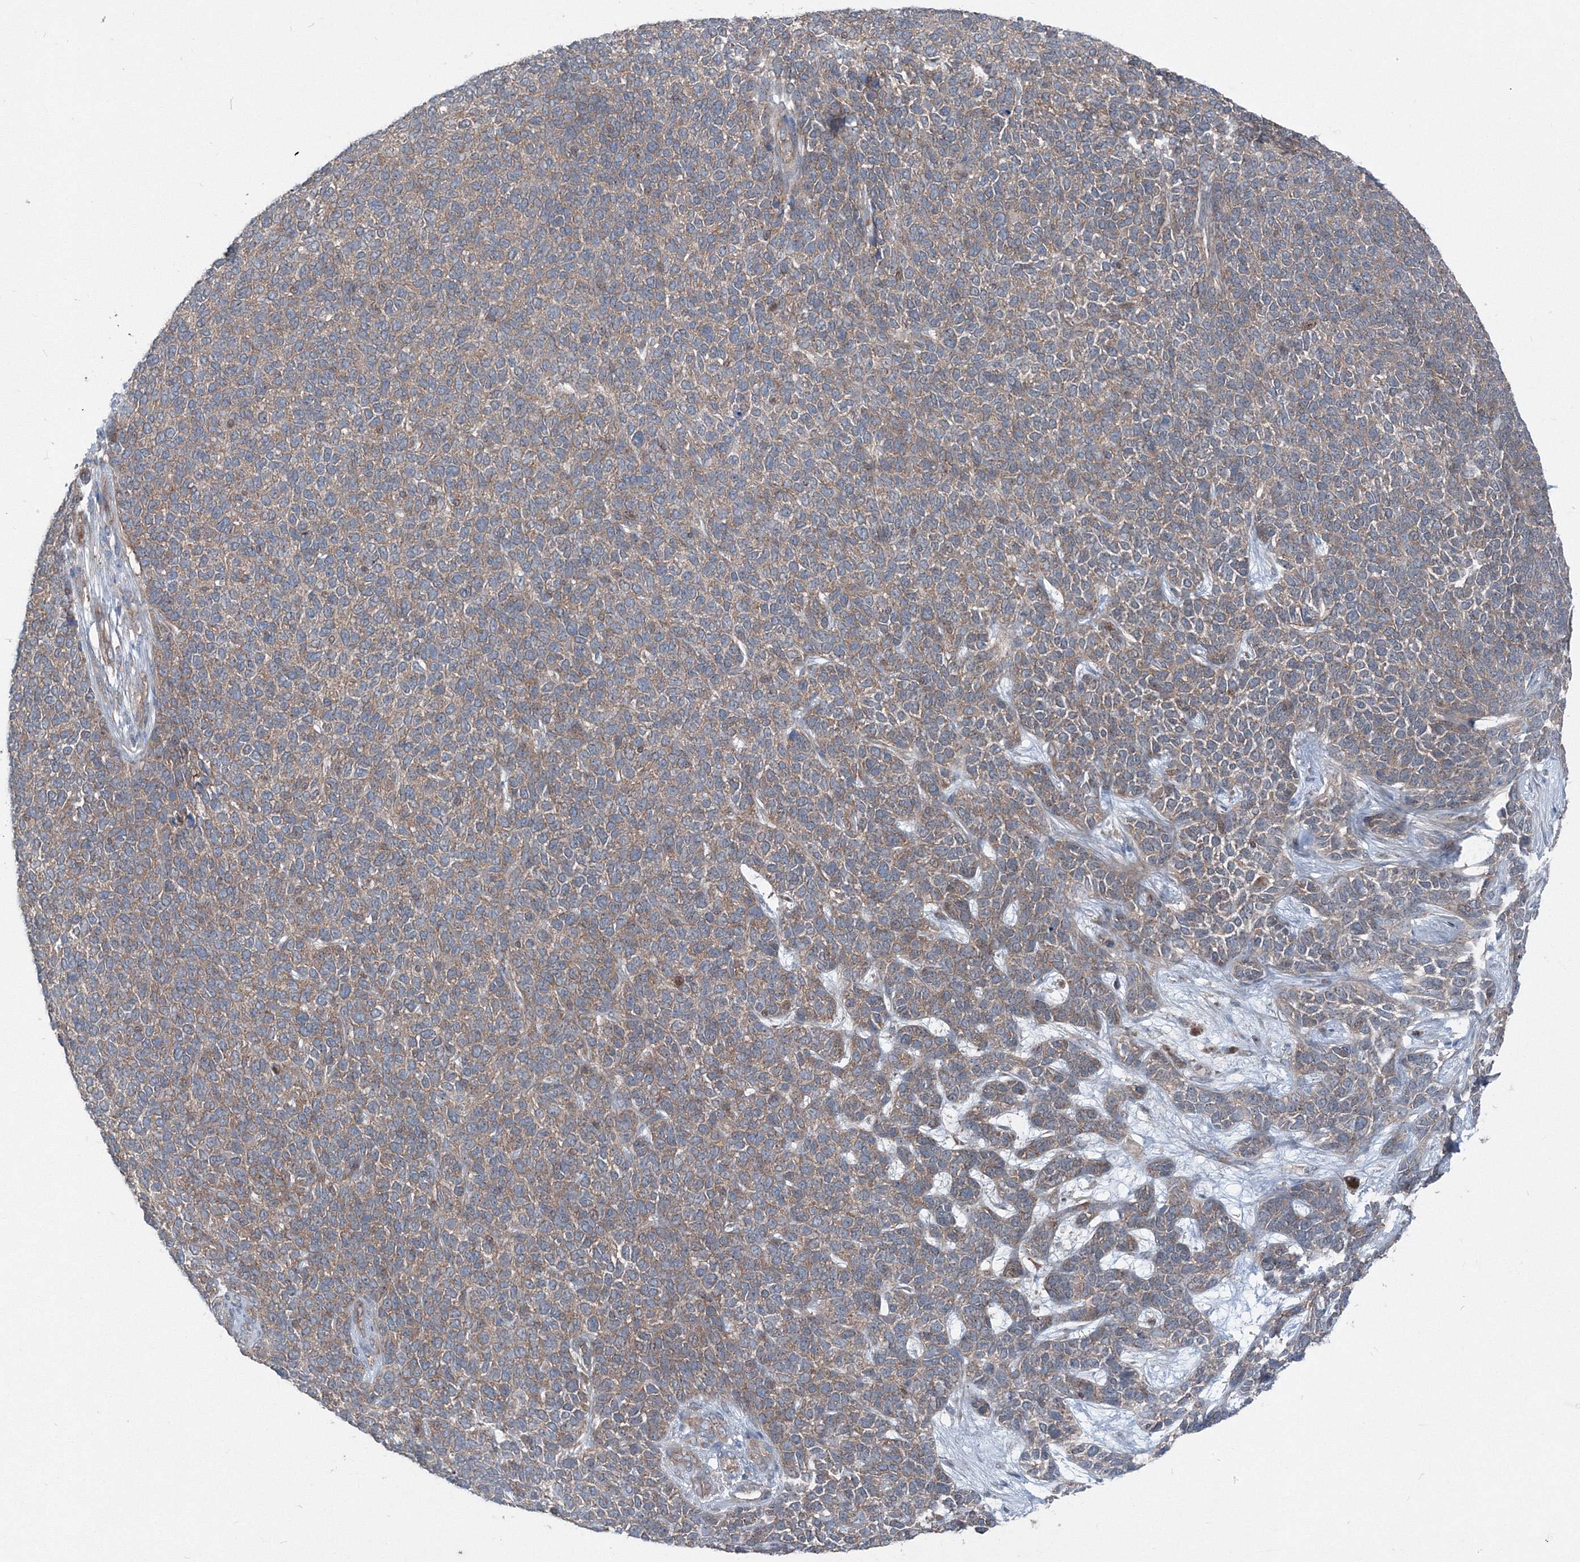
{"staining": {"intensity": "weak", "quantity": ">75%", "location": "cytoplasmic/membranous"}, "tissue": "skin cancer", "cell_type": "Tumor cells", "image_type": "cancer", "snomed": [{"axis": "morphology", "description": "Basal cell carcinoma"}, {"axis": "topography", "description": "Skin"}], "caption": "Immunohistochemical staining of human skin cancer (basal cell carcinoma) reveals low levels of weak cytoplasmic/membranous positivity in approximately >75% of tumor cells.", "gene": "TPRKB", "patient": {"sex": "female", "age": 84}}